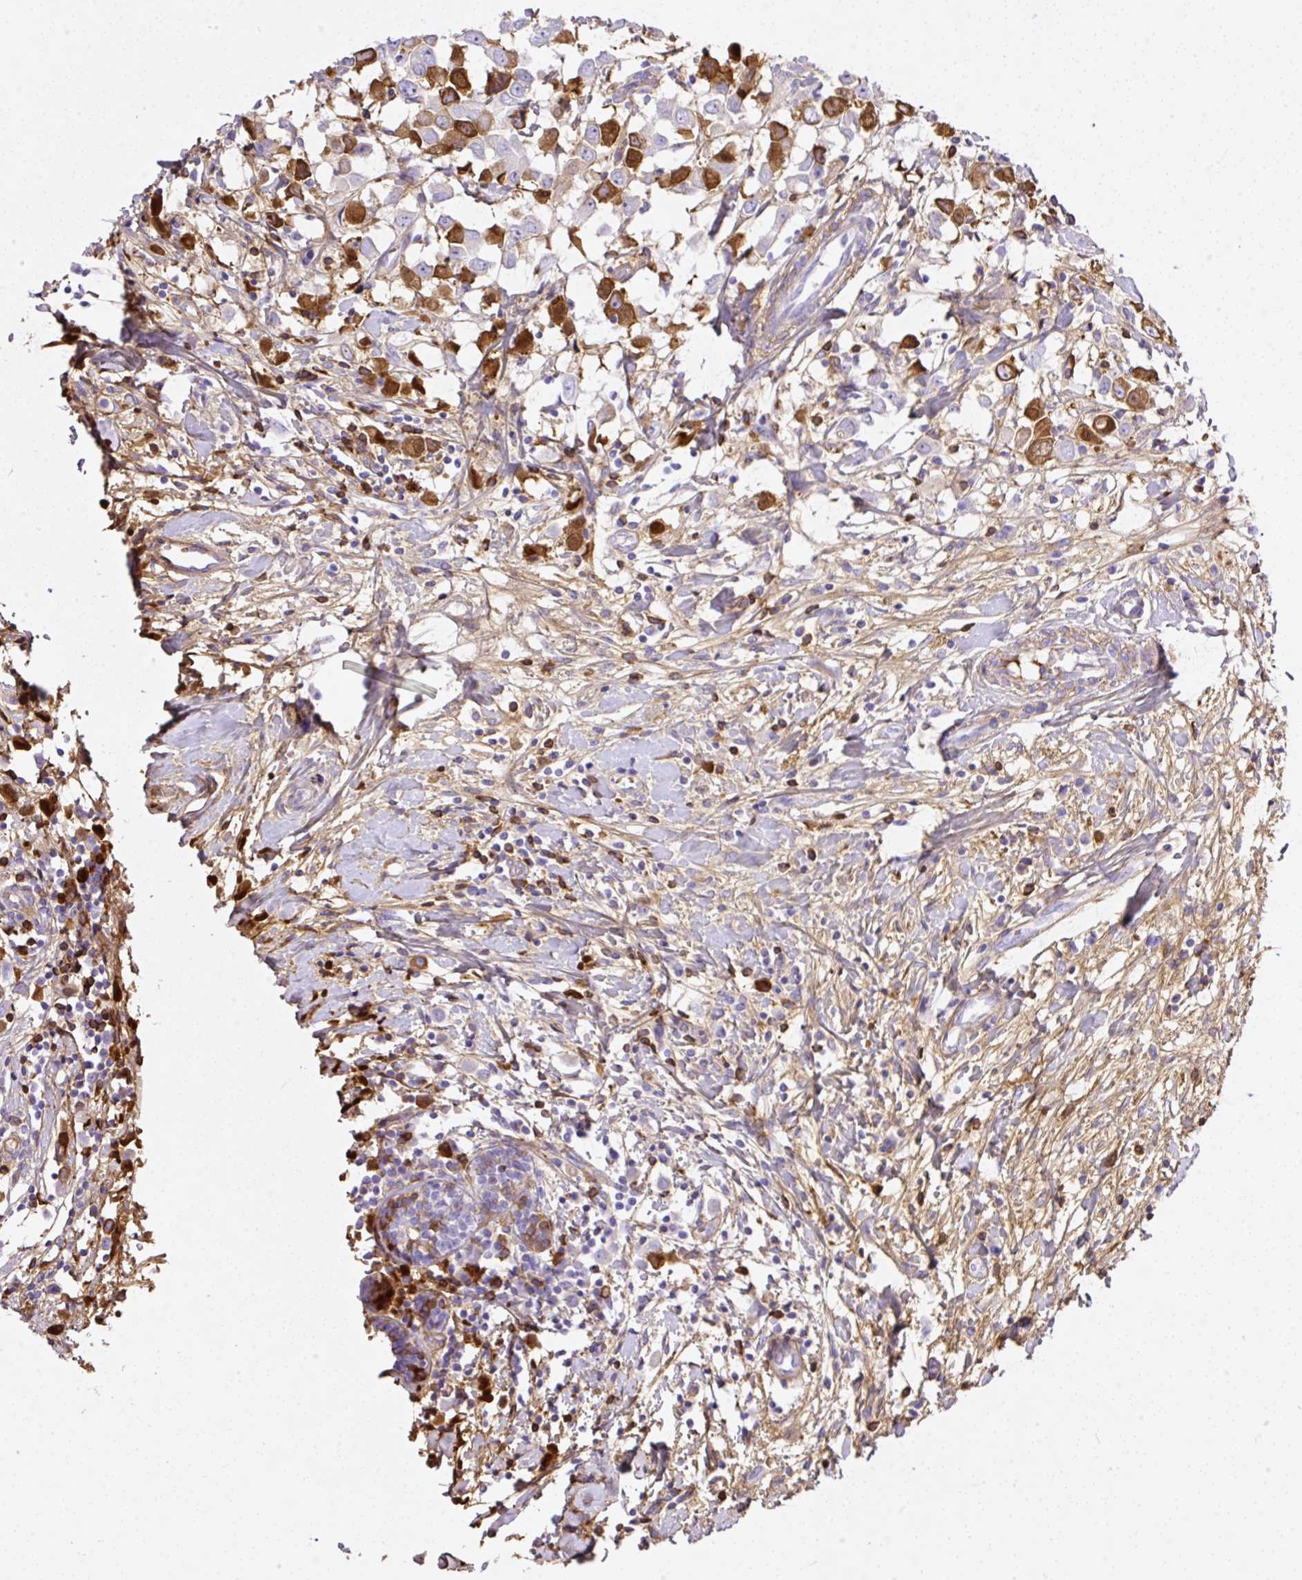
{"staining": {"intensity": "moderate", "quantity": "25%-75%", "location": "cytoplasmic/membranous"}, "tissue": "breast cancer", "cell_type": "Tumor cells", "image_type": "cancer", "snomed": [{"axis": "morphology", "description": "Duct carcinoma"}, {"axis": "topography", "description": "Breast"}], "caption": "Breast cancer stained with a brown dye reveals moderate cytoplasmic/membranous positive staining in approximately 25%-75% of tumor cells.", "gene": "CLEC3B", "patient": {"sex": "female", "age": 61}}